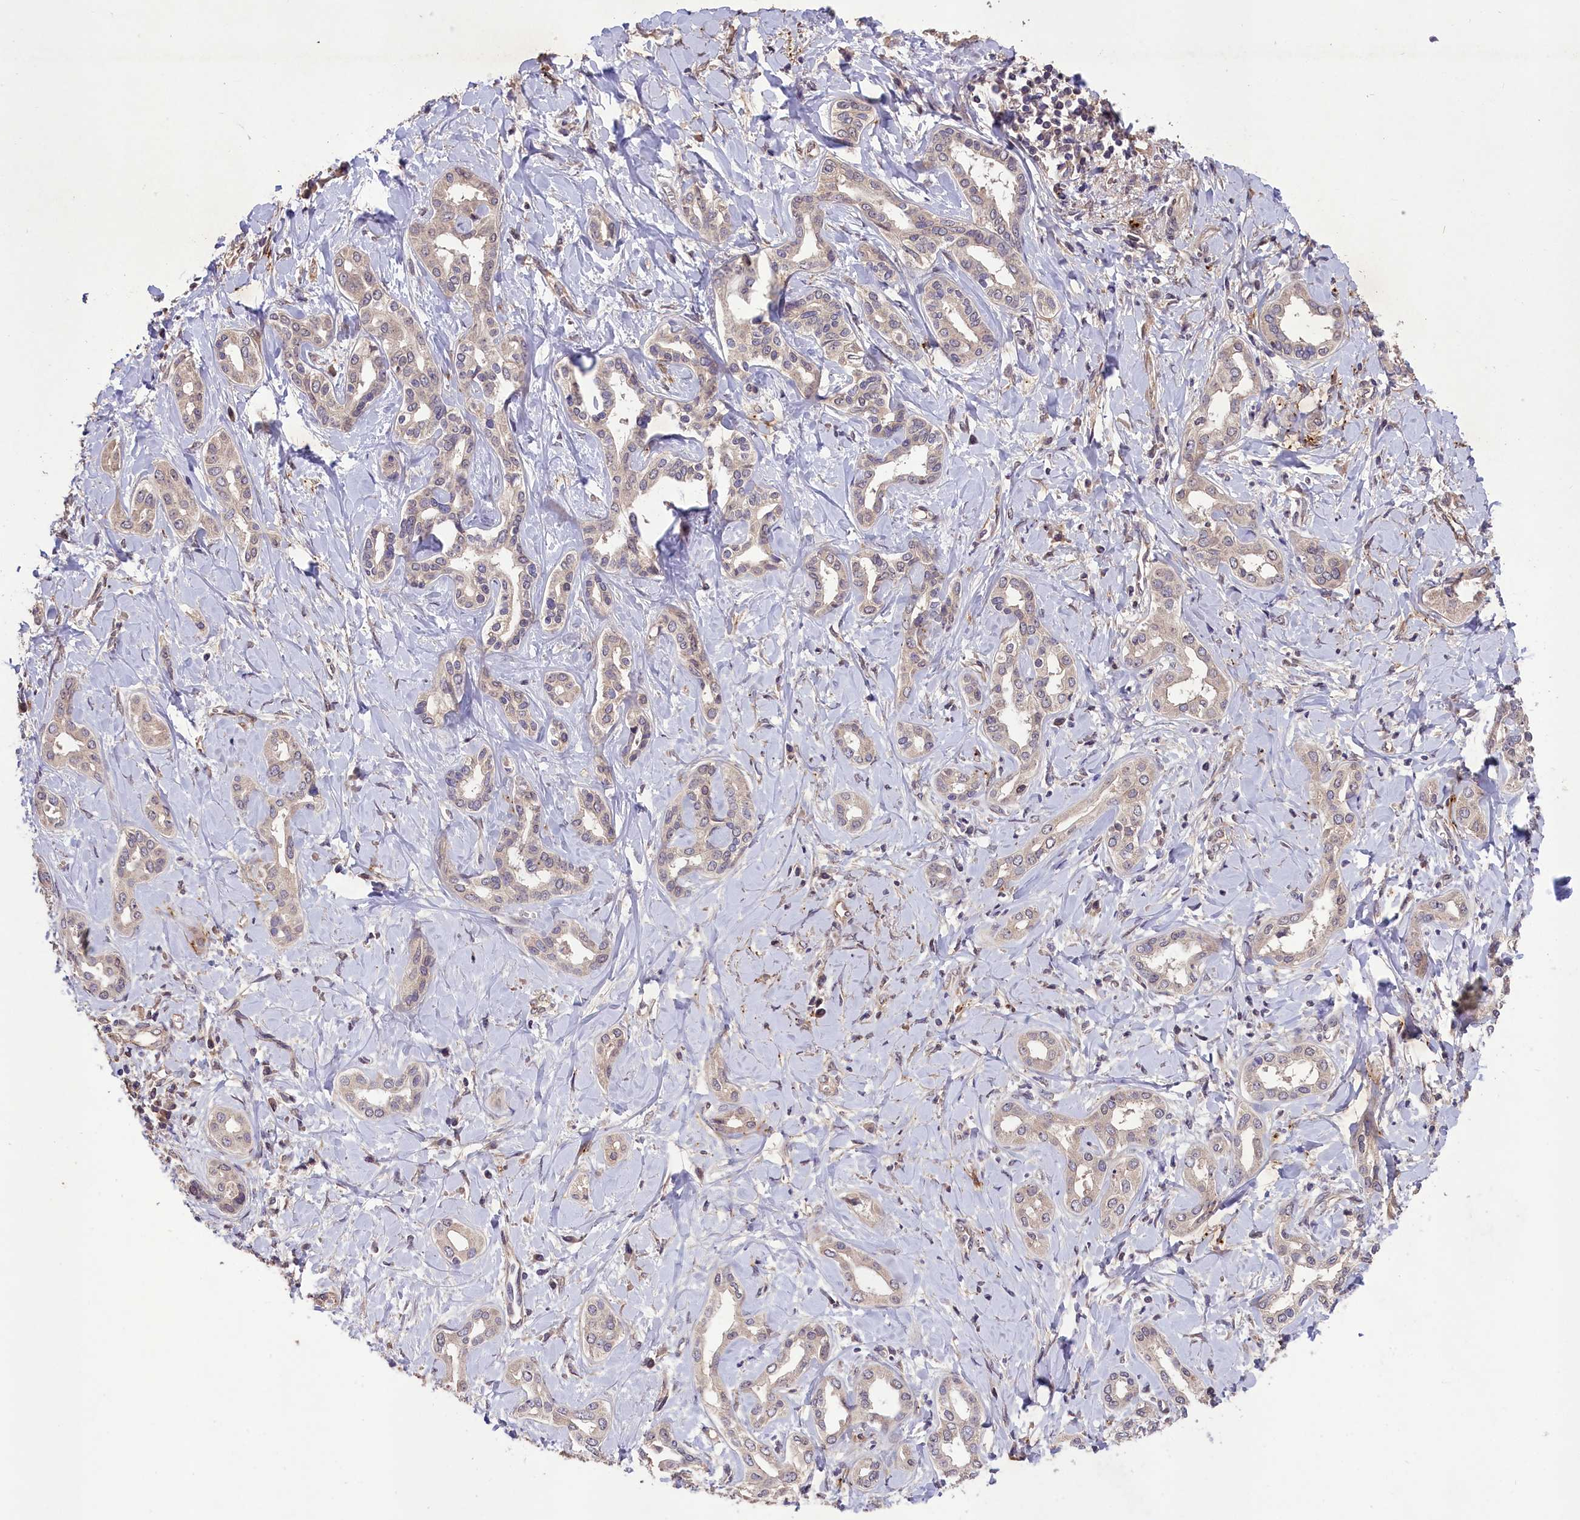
{"staining": {"intensity": "negative", "quantity": "none", "location": "none"}, "tissue": "liver cancer", "cell_type": "Tumor cells", "image_type": "cancer", "snomed": [{"axis": "morphology", "description": "Cholangiocarcinoma"}, {"axis": "topography", "description": "Liver"}], "caption": "DAB (3,3'-diaminobenzidine) immunohistochemical staining of human liver cancer (cholangiocarcinoma) reveals no significant expression in tumor cells. Nuclei are stained in blue.", "gene": "DNAJB9", "patient": {"sex": "female", "age": 77}}